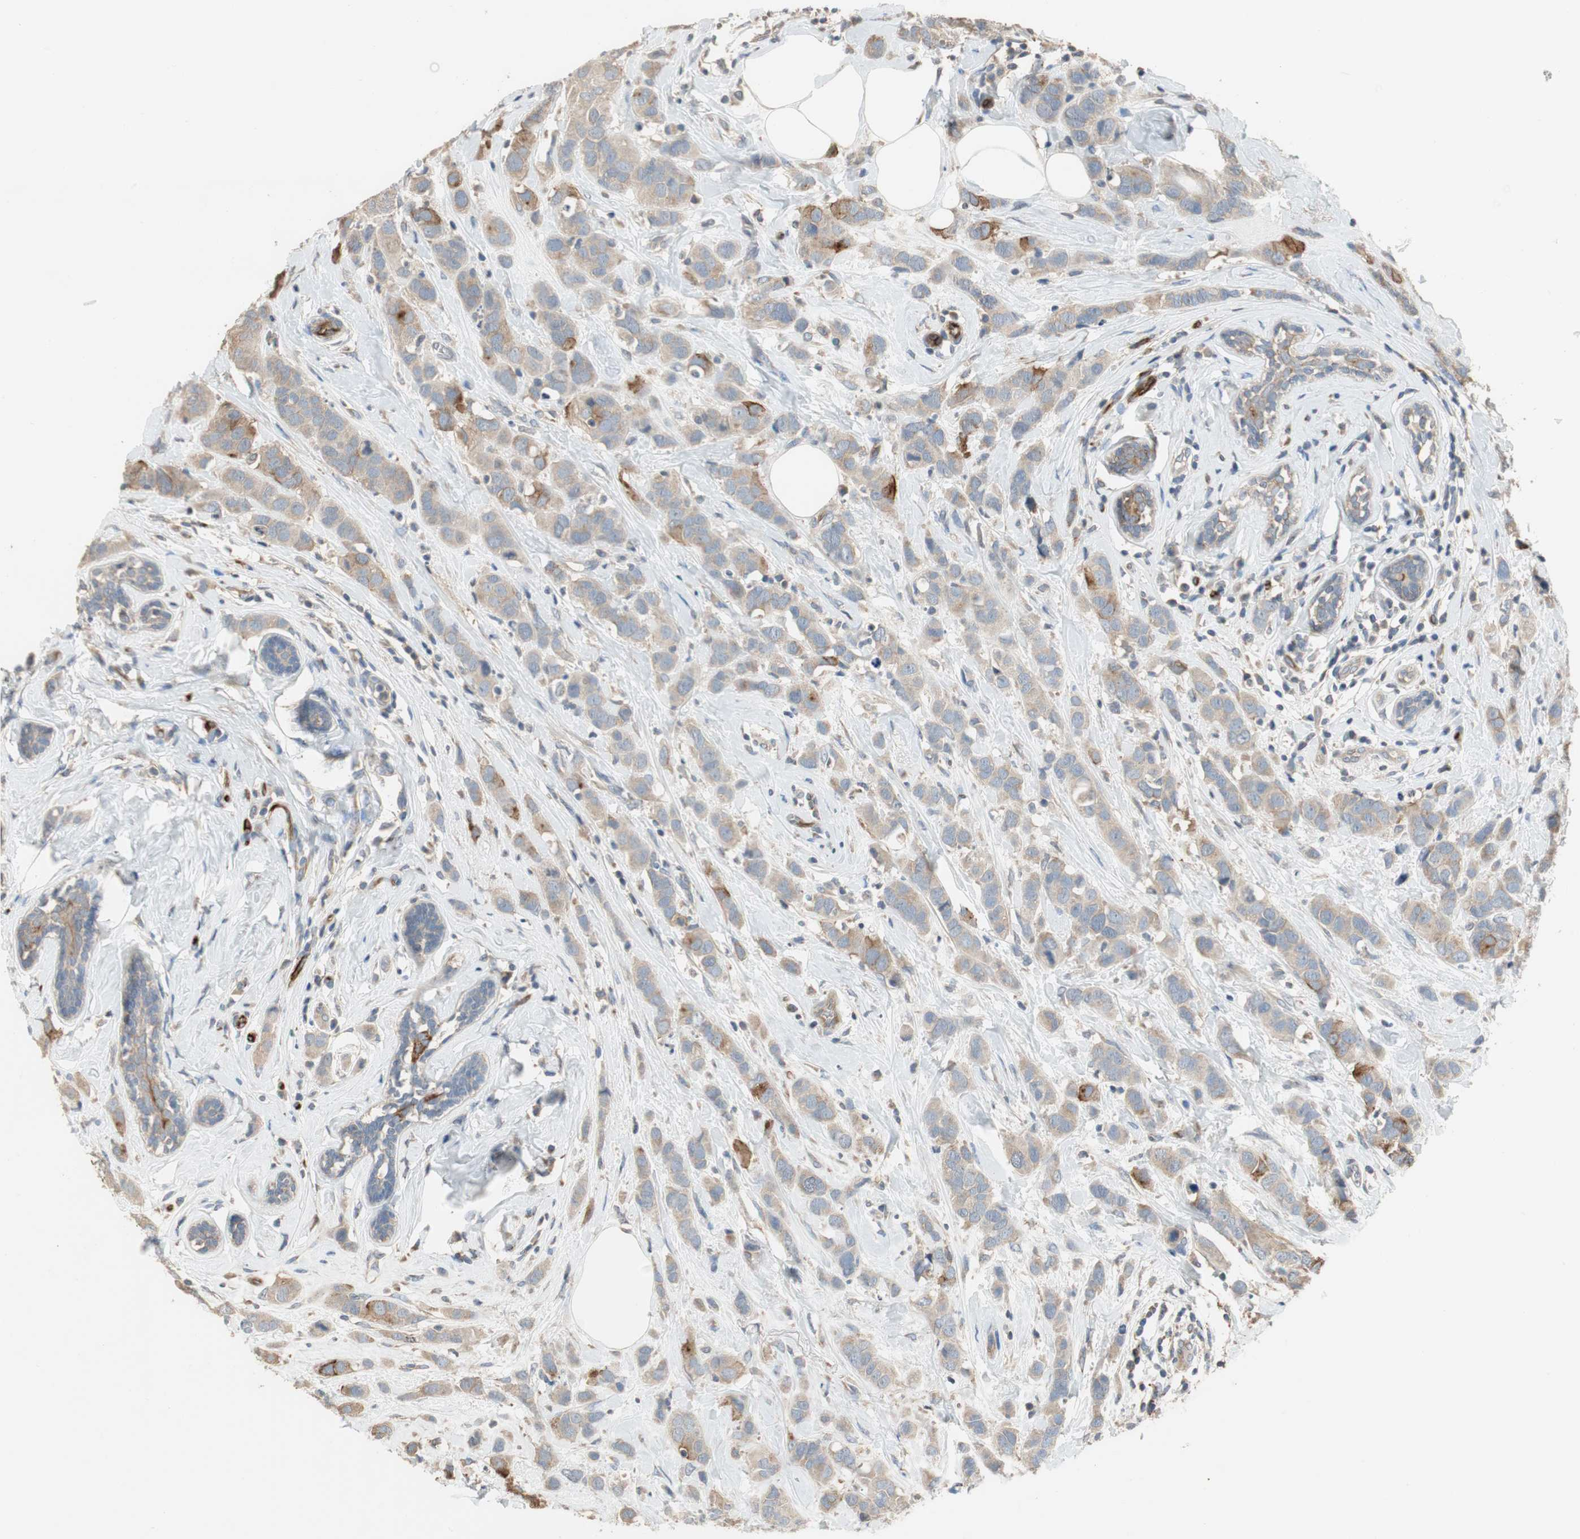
{"staining": {"intensity": "moderate", "quantity": "25%-75%", "location": "cytoplasmic/membranous"}, "tissue": "breast cancer", "cell_type": "Tumor cells", "image_type": "cancer", "snomed": [{"axis": "morphology", "description": "Normal tissue, NOS"}, {"axis": "morphology", "description": "Duct carcinoma"}, {"axis": "topography", "description": "Breast"}], "caption": "Approximately 25%-75% of tumor cells in human infiltrating ductal carcinoma (breast) show moderate cytoplasmic/membranous protein positivity as visualized by brown immunohistochemical staining.", "gene": "ALPL", "patient": {"sex": "female", "age": 50}}